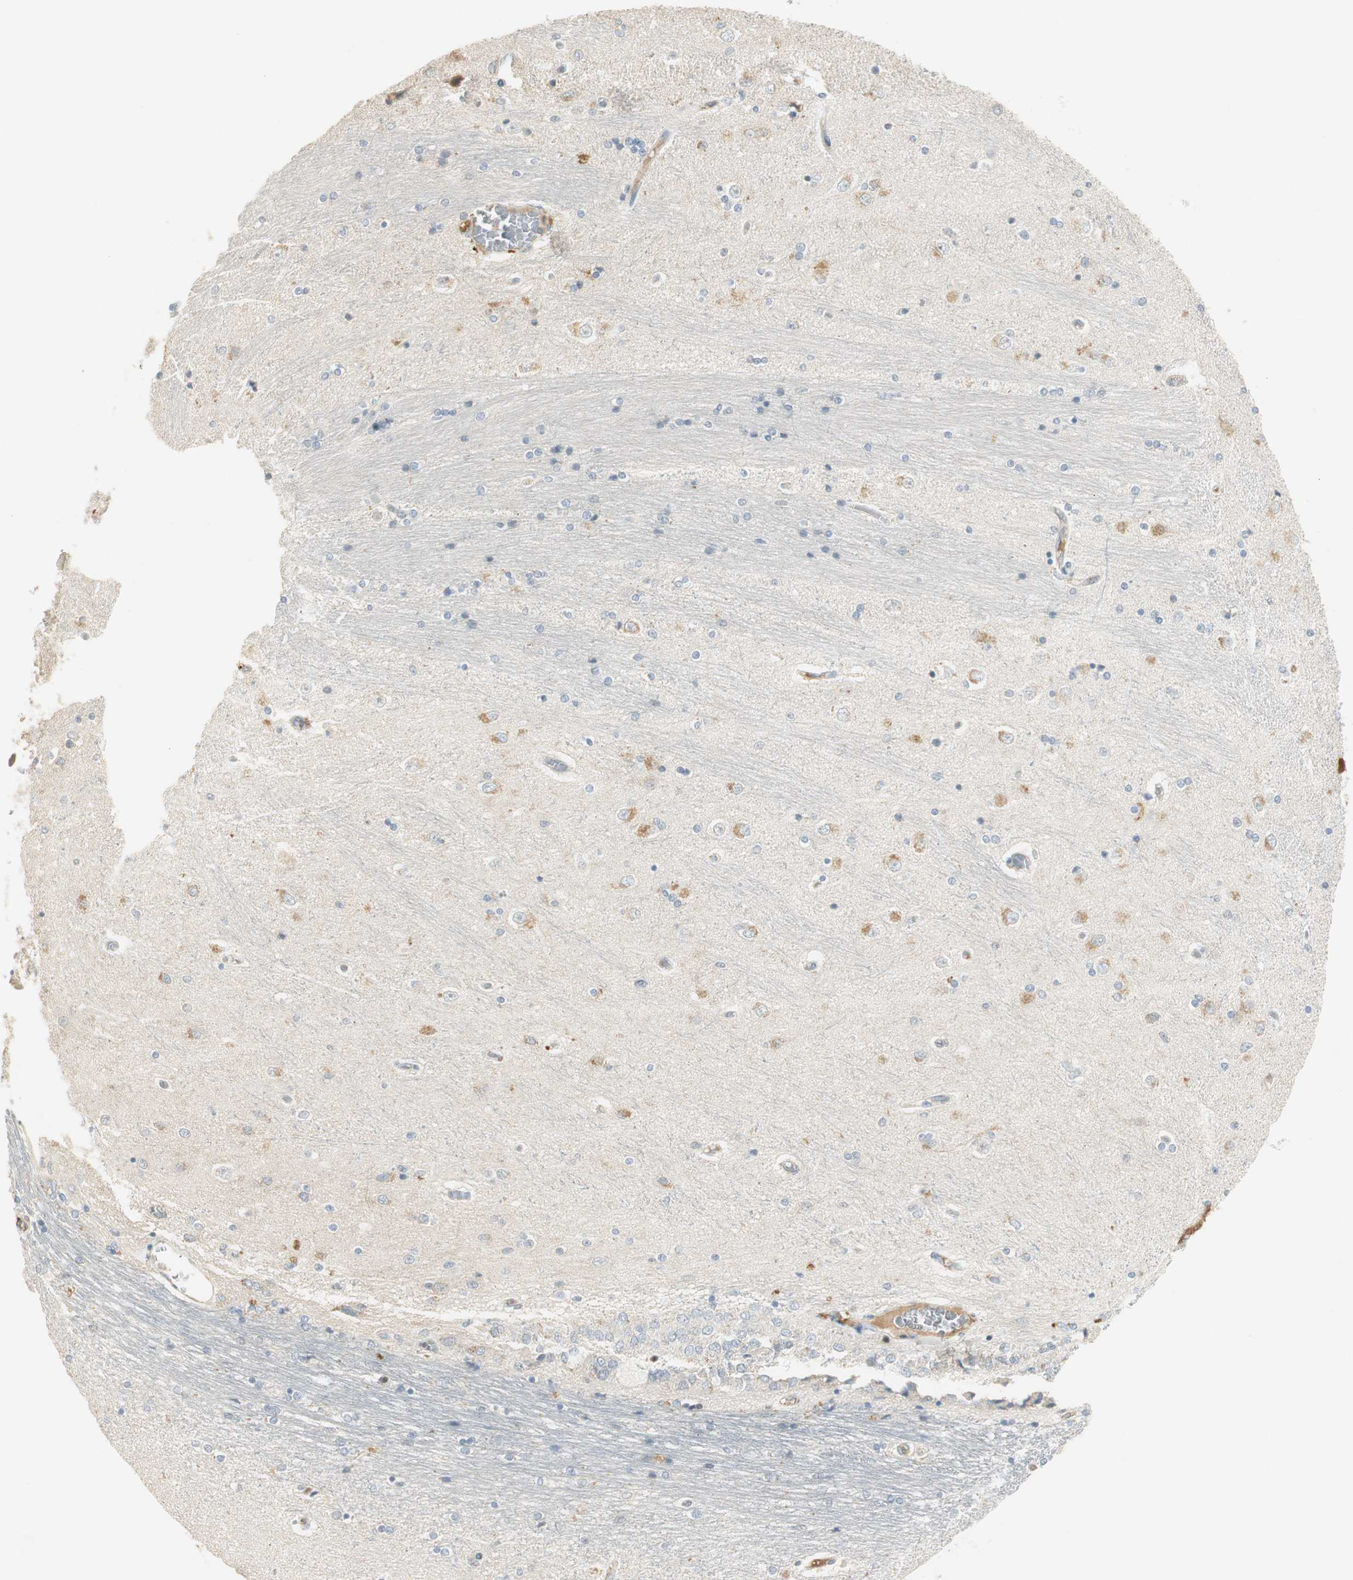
{"staining": {"intensity": "weak", "quantity": "<25%", "location": "cytoplasmic/membranous"}, "tissue": "hippocampus", "cell_type": "Glial cells", "image_type": "normal", "snomed": [{"axis": "morphology", "description": "Normal tissue, NOS"}, {"axis": "topography", "description": "Hippocampus"}], "caption": "An immunohistochemistry (IHC) photomicrograph of unremarkable hippocampus is shown. There is no staining in glial cells of hippocampus.", "gene": "RUNX2", "patient": {"sex": "female", "age": 54}}